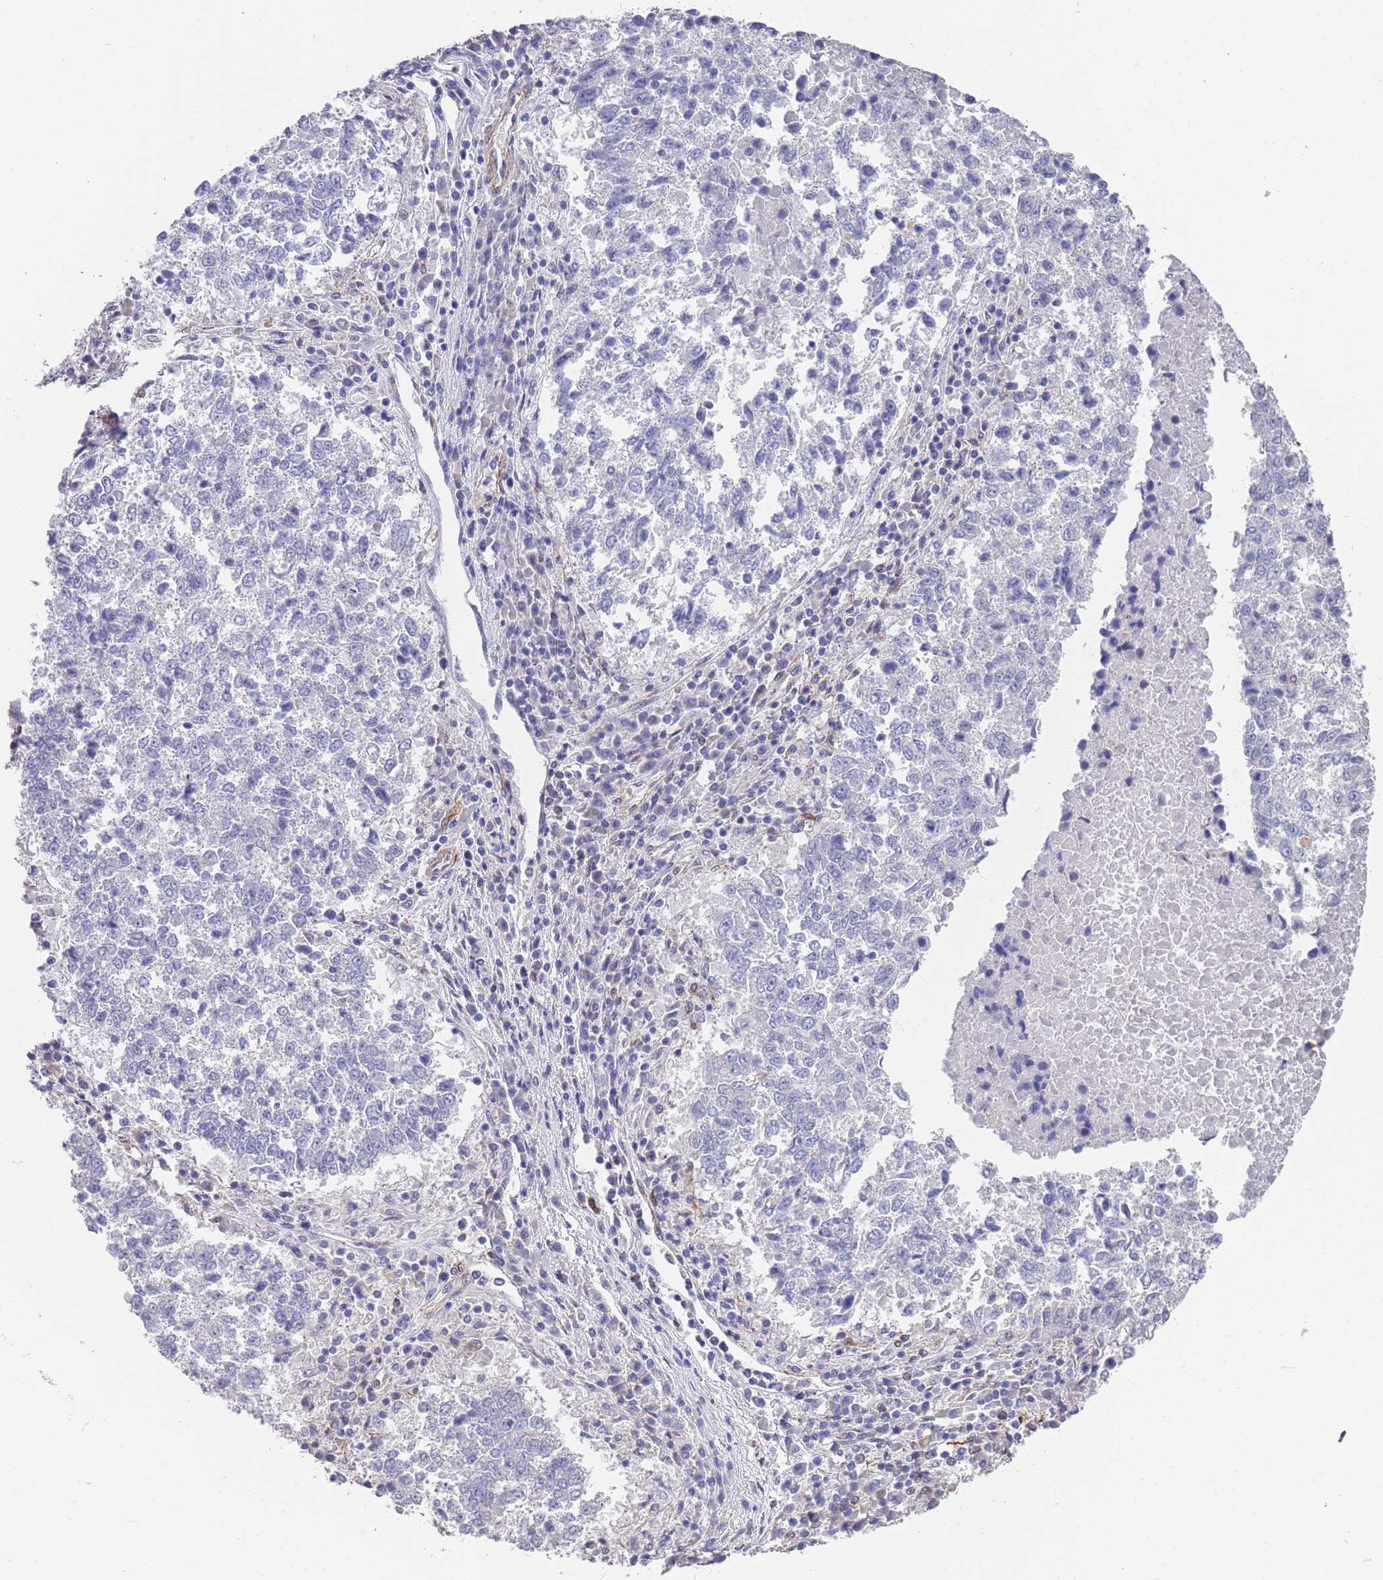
{"staining": {"intensity": "negative", "quantity": "none", "location": "none"}, "tissue": "lung cancer", "cell_type": "Tumor cells", "image_type": "cancer", "snomed": [{"axis": "morphology", "description": "Squamous cell carcinoma, NOS"}, {"axis": "topography", "description": "Lung"}], "caption": "Tumor cells show no significant staining in lung squamous cell carcinoma.", "gene": "ANK2", "patient": {"sex": "male", "age": 73}}